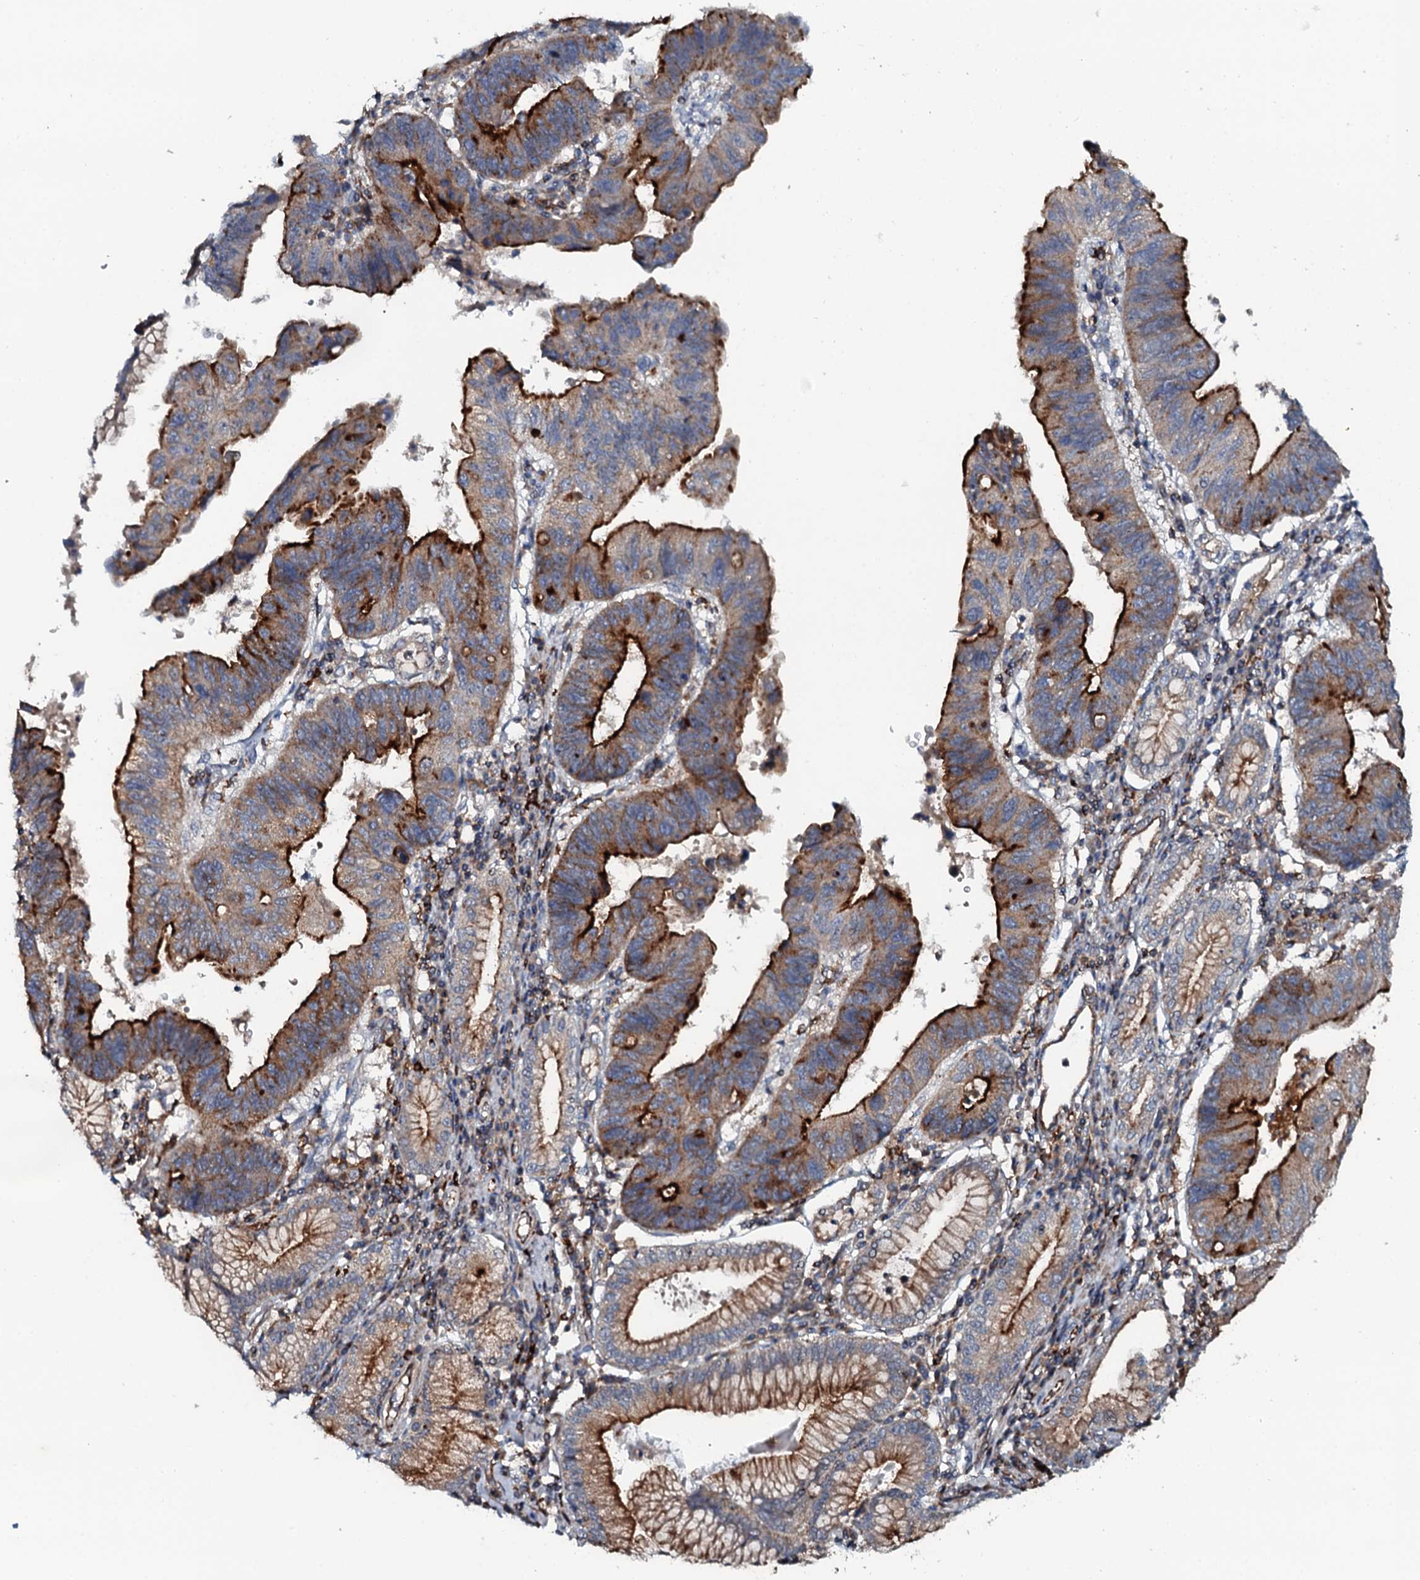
{"staining": {"intensity": "strong", "quantity": "25%-75%", "location": "cytoplasmic/membranous"}, "tissue": "stomach cancer", "cell_type": "Tumor cells", "image_type": "cancer", "snomed": [{"axis": "morphology", "description": "Adenocarcinoma, NOS"}, {"axis": "topography", "description": "Stomach"}], "caption": "Immunohistochemical staining of human stomach adenocarcinoma shows high levels of strong cytoplasmic/membranous protein staining in approximately 25%-75% of tumor cells. The protein is stained brown, and the nuclei are stained in blue (DAB (3,3'-diaminobenzidine) IHC with brightfield microscopy, high magnification).", "gene": "VAMP8", "patient": {"sex": "male", "age": 59}}